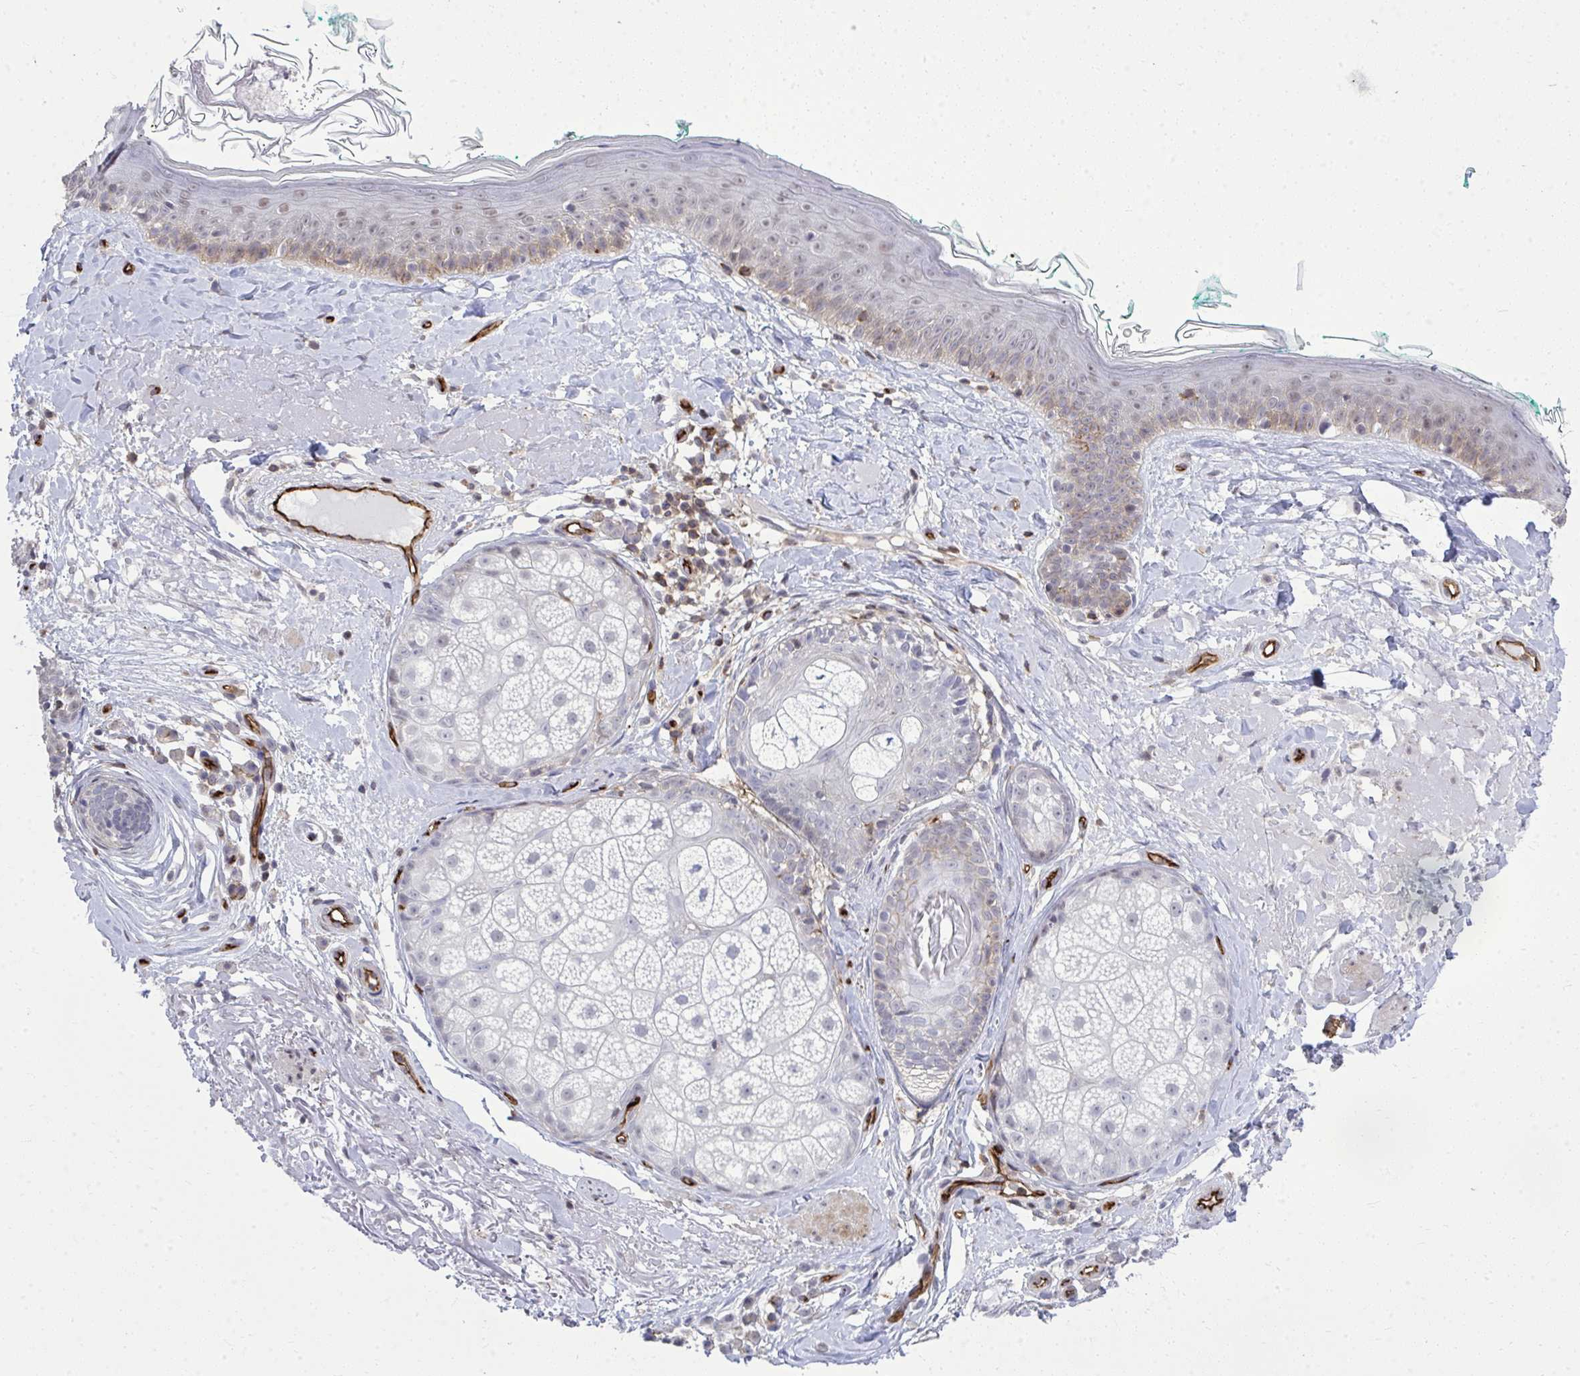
{"staining": {"intensity": "negative", "quantity": "none", "location": "none"}, "tissue": "skin", "cell_type": "Fibroblasts", "image_type": "normal", "snomed": [{"axis": "morphology", "description": "Normal tissue, NOS"}, {"axis": "topography", "description": "Skin"}], "caption": "Photomicrograph shows no protein expression in fibroblasts of benign skin.", "gene": "FOXN3", "patient": {"sex": "male", "age": 73}}